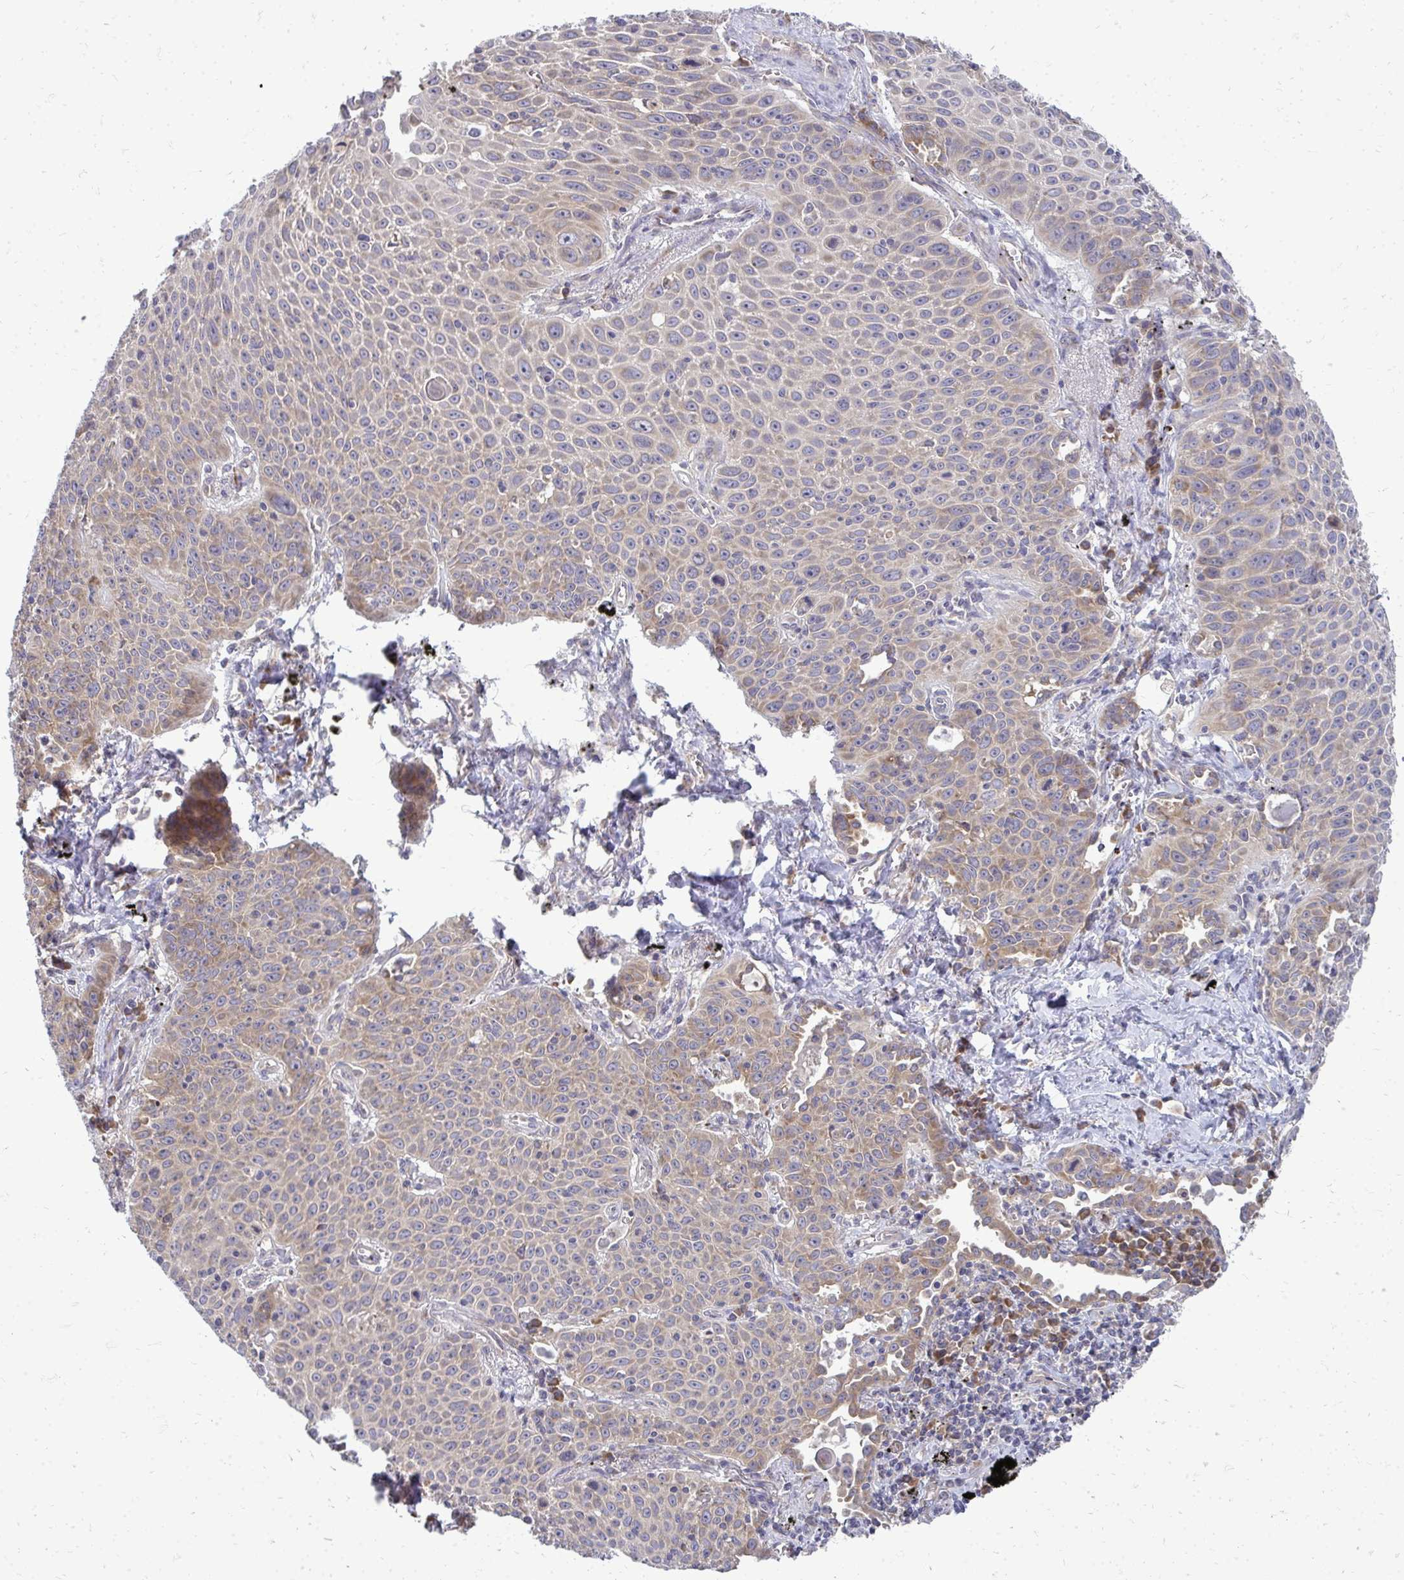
{"staining": {"intensity": "weak", "quantity": "25%-75%", "location": "cytoplasmic/membranous"}, "tissue": "lung cancer", "cell_type": "Tumor cells", "image_type": "cancer", "snomed": [{"axis": "morphology", "description": "Squamous cell carcinoma, NOS"}, {"axis": "morphology", "description": "Squamous cell carcinoma, metastatic, NOS"}, {"axis": "topography", "description": "Lymph node"}, {"axis": "topography", "description": "Lung"}], "caption": "Immunohistochemistry (IHC) staining of lung cancer (squamous cell carcinoma), which reveals low levels of weak cytoplasmic/membranous staining in about 25%-75% of tumor cells indicating weak cytoplasmic/membranous protein positivity. The staining was performed using DAB (brown) for protein detection and nuclei were counterstained in hematoxylin (blue).", "gene": "RPLP2", "patient": {"sex": "female", "age": 62}}